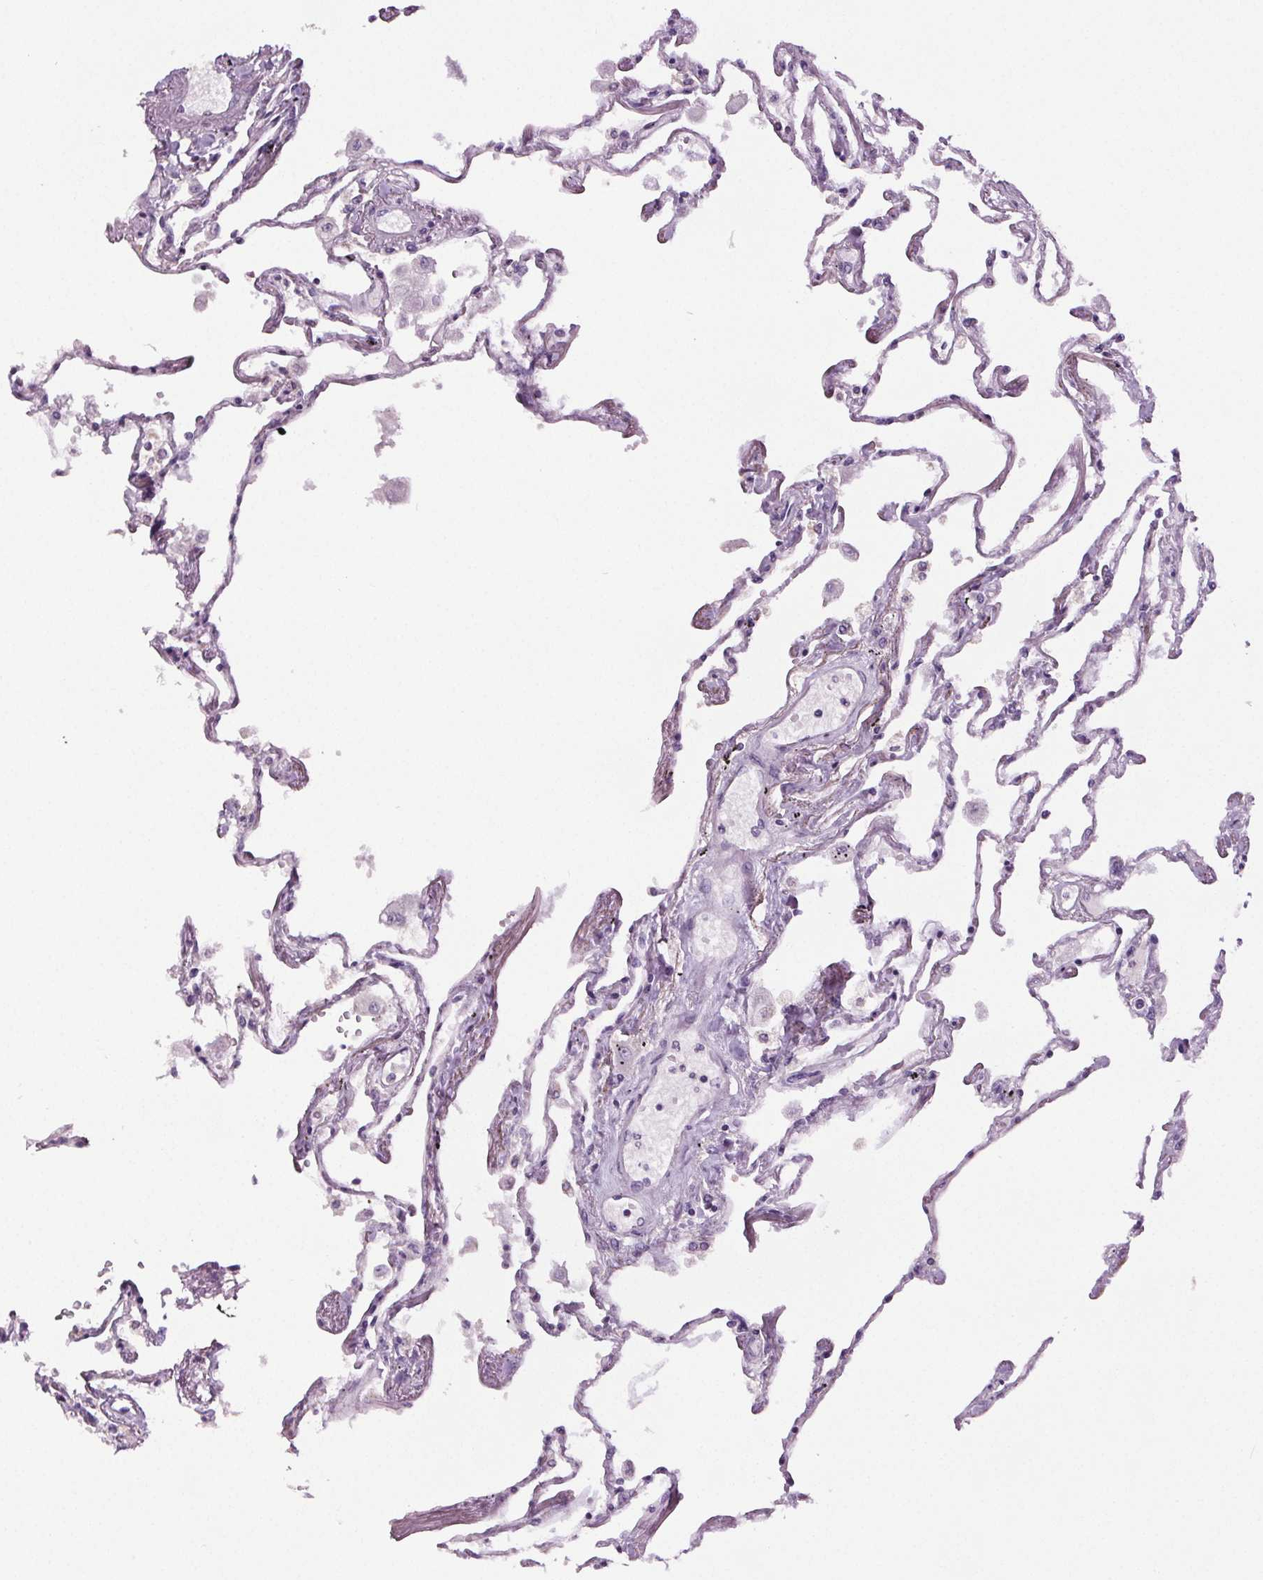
{"staining": {"intensity": "negative", "quantity": "none", "location": "none"}, "tissue": "lung", "cell_type": "Alveolar cells", "image_type": "normal", "snomed": [{"axis": "morphology", "description": "Normal tissue, NOS"}, {"axis": "morphology", "description": "Adenocarcinoma, NOS"}, {"axis": "topography", "description": "Cartilage tissue"}, {"axis": "topography", "description": "Lung"}], "caption": "IHC photomicrograph of normal lung: human lung stained with DAB (3,3'-diaminobenzidine) shows no significant protein staining in alveolar cells. (Stains: DAB (3,3'-diaminobenzidine) immunohistochemistry (IHC) with hematoxylin counter stain, Microscopy: brightfield microscopy at high magnification).", "gene": "GPIHBP1", "patient": {"sex": "female", "age": 67}}